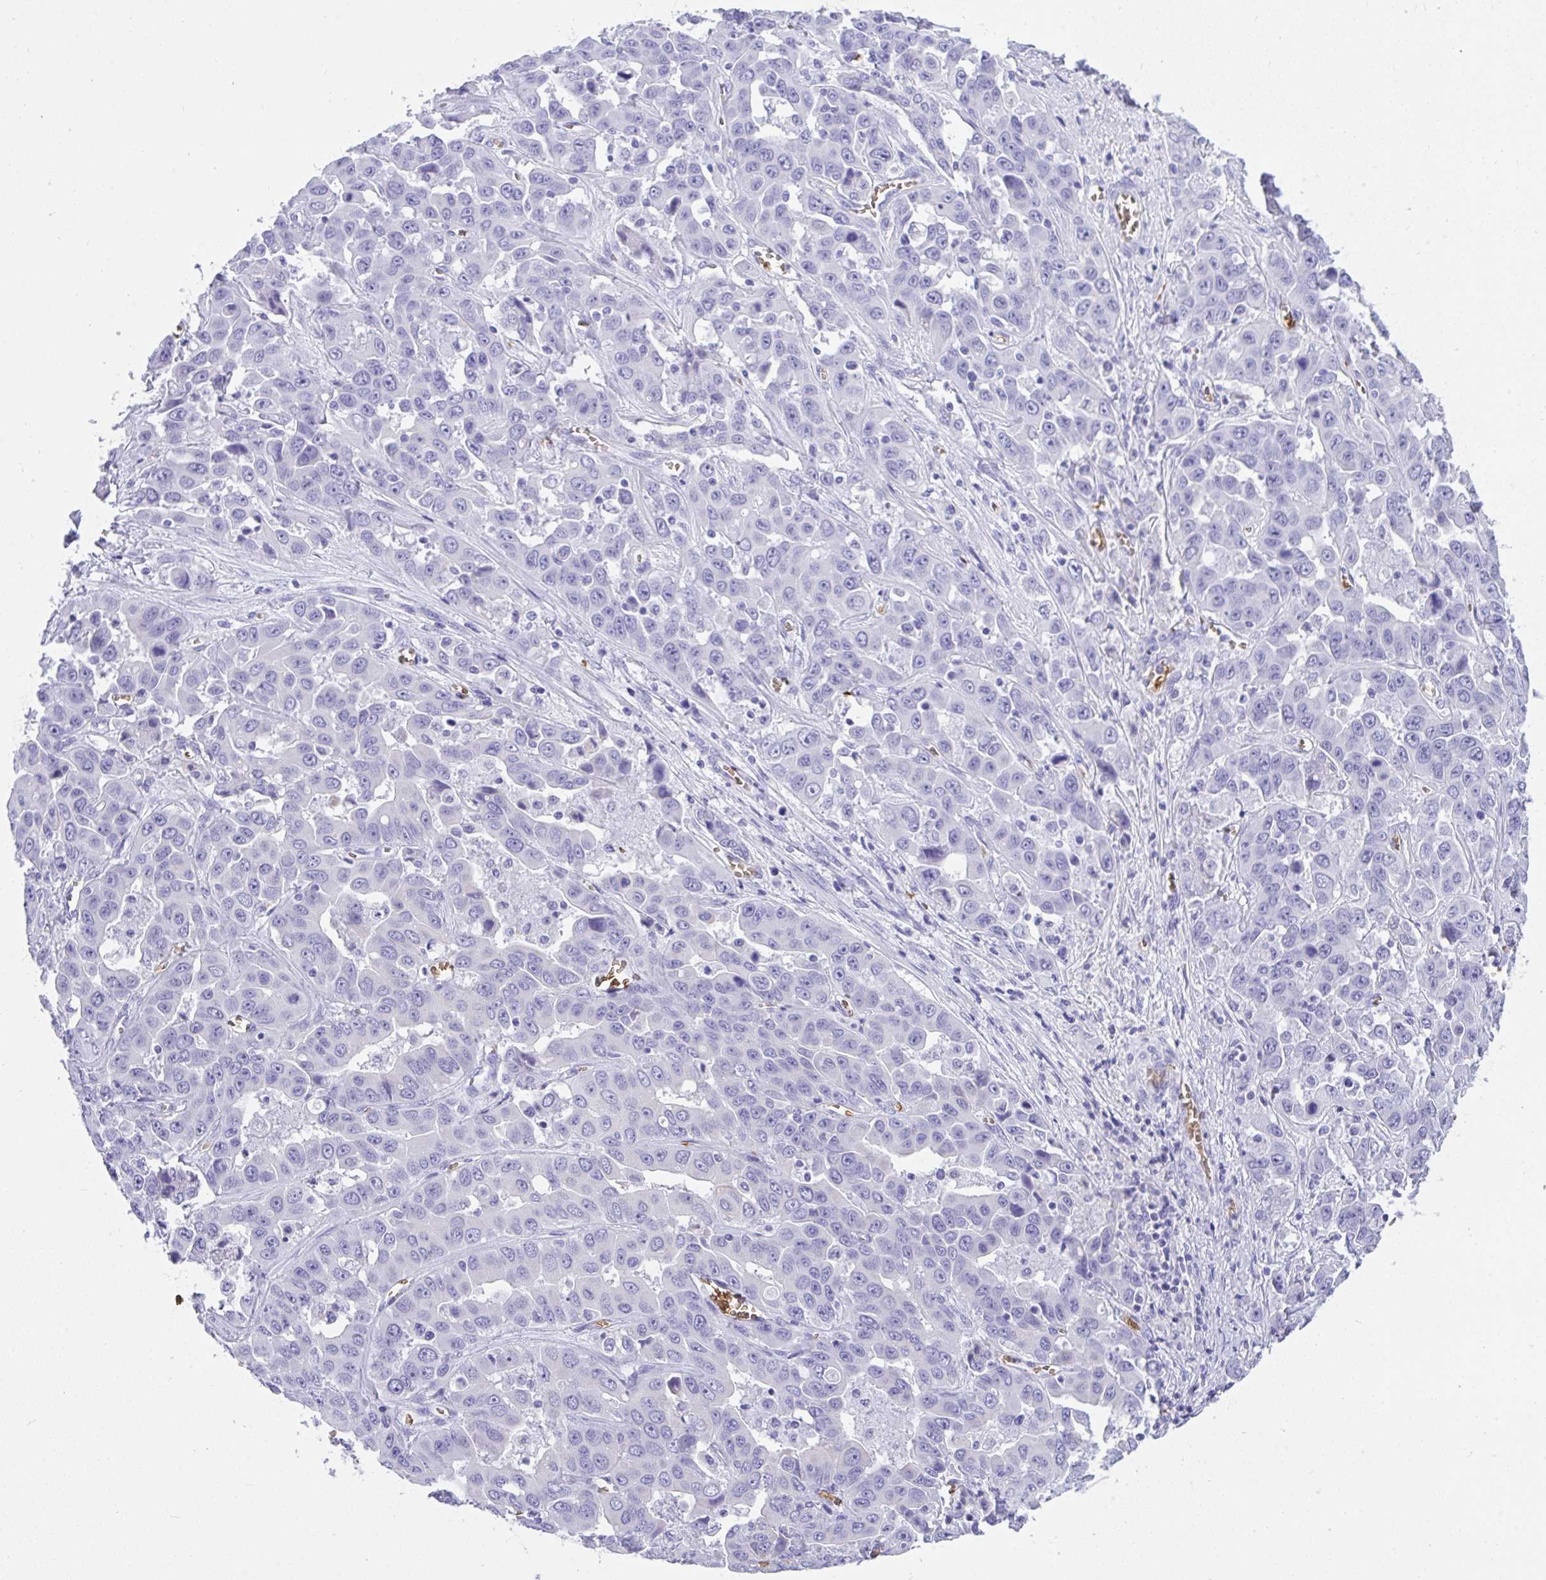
{"staining": {"intensity": "negative", "quantity": "none", "location": "none"}, "tissue": "liver cancer", "cell_type": "Tumor cells", "image_type": "cancer", "snomed": [{"axis": "morphology", "description": "Cholangiocarcinoma"}, {"axis": "topography", "description": "Liver"}], "caption": "A high-resolution micrograph shows IHC staining of liver cholangiocarcinoma, which demonstrates no significant staining in tumor cells.", "gene": "ANK1", "patient": {"sex": "female", "age": 52}}